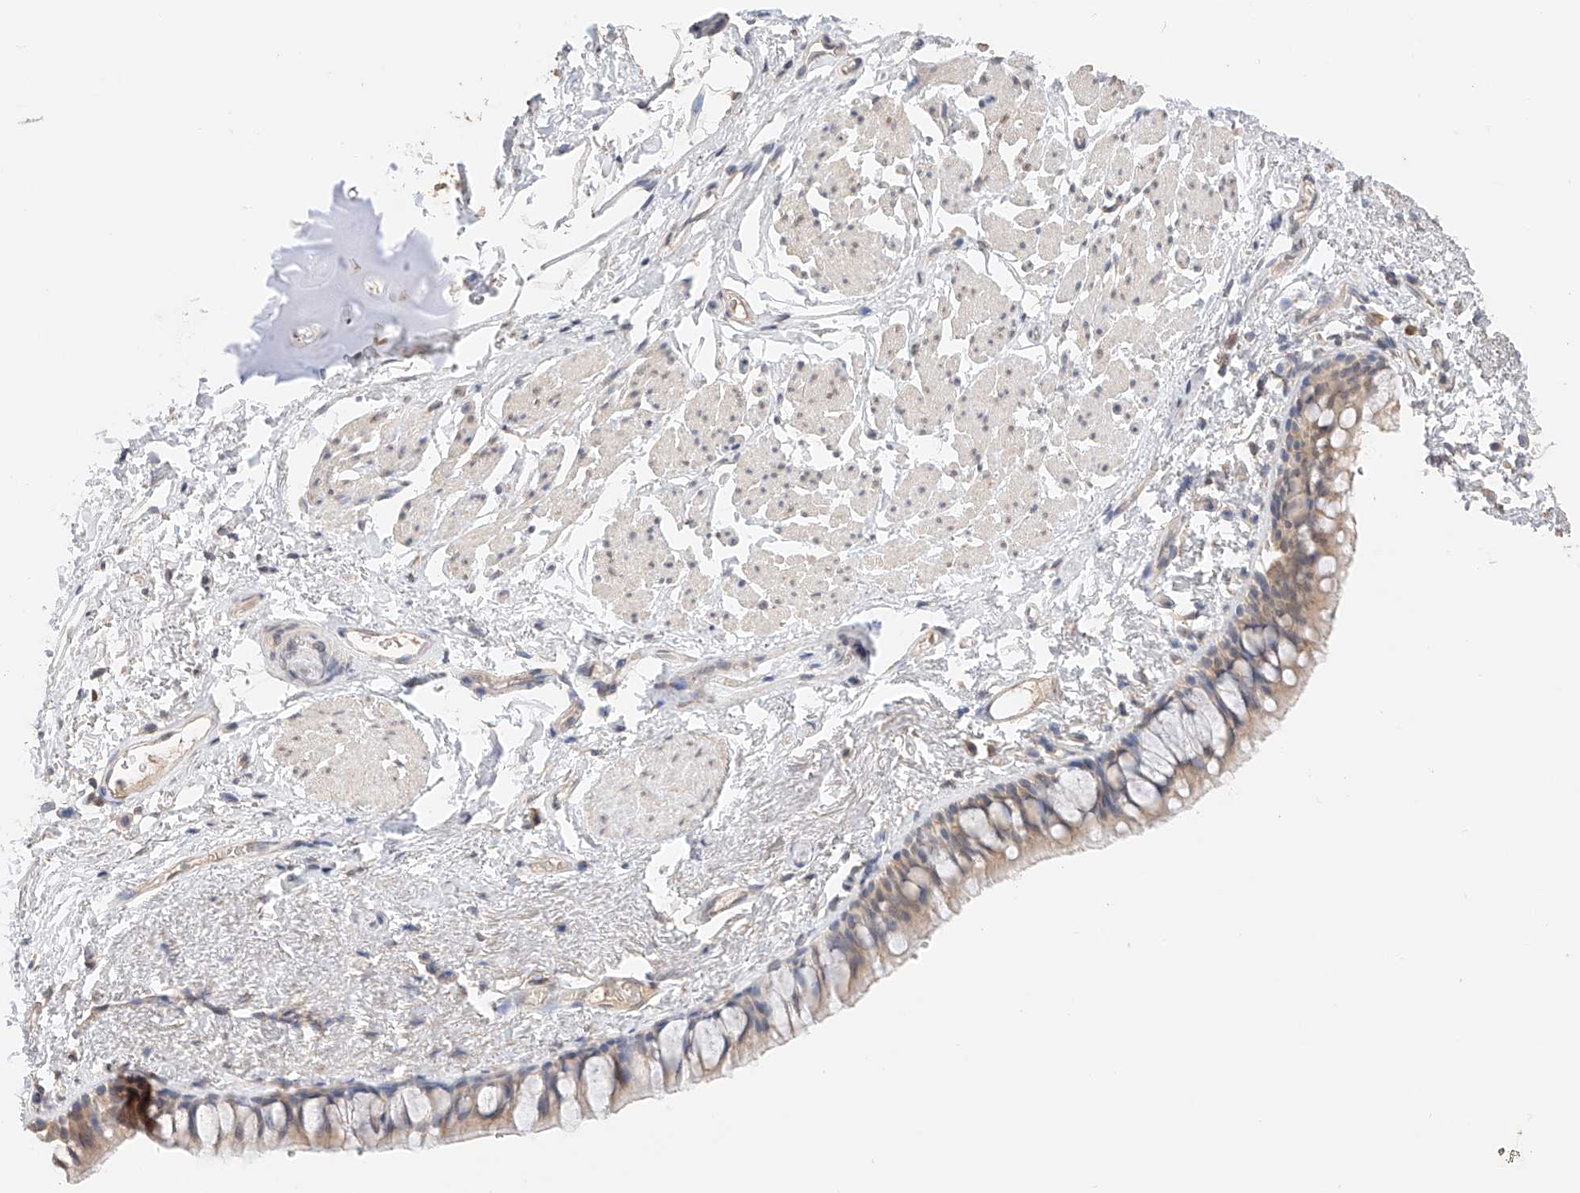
{"staining": {"intensity": "weak", "quantity": ">75%", "location": "cytoplasmic/membranous"}, "tissue": "bronchus", "cell_type": "Respiratory epithelial cells", "image_type": "normal", "snomed": [{"axis": "morphology", "description": "Normal tissue, NOS"}, {"axis": "topography", "description": "Cartilage tissue"}, {"axis": "topography", "description": "Bronchus"}], "caption": "Protein expression analysis of unremarkable human bronchus reveals weak cytoplasmic/membranous positivity in approximately >75% of respiratory epithelial cells. Immunohistochemistry (ihc) stains the protein of interest in brown and the nuclei are stained blue.", "gene": "IL22RA2", "patient": {"sex": "female", "age": 73}}